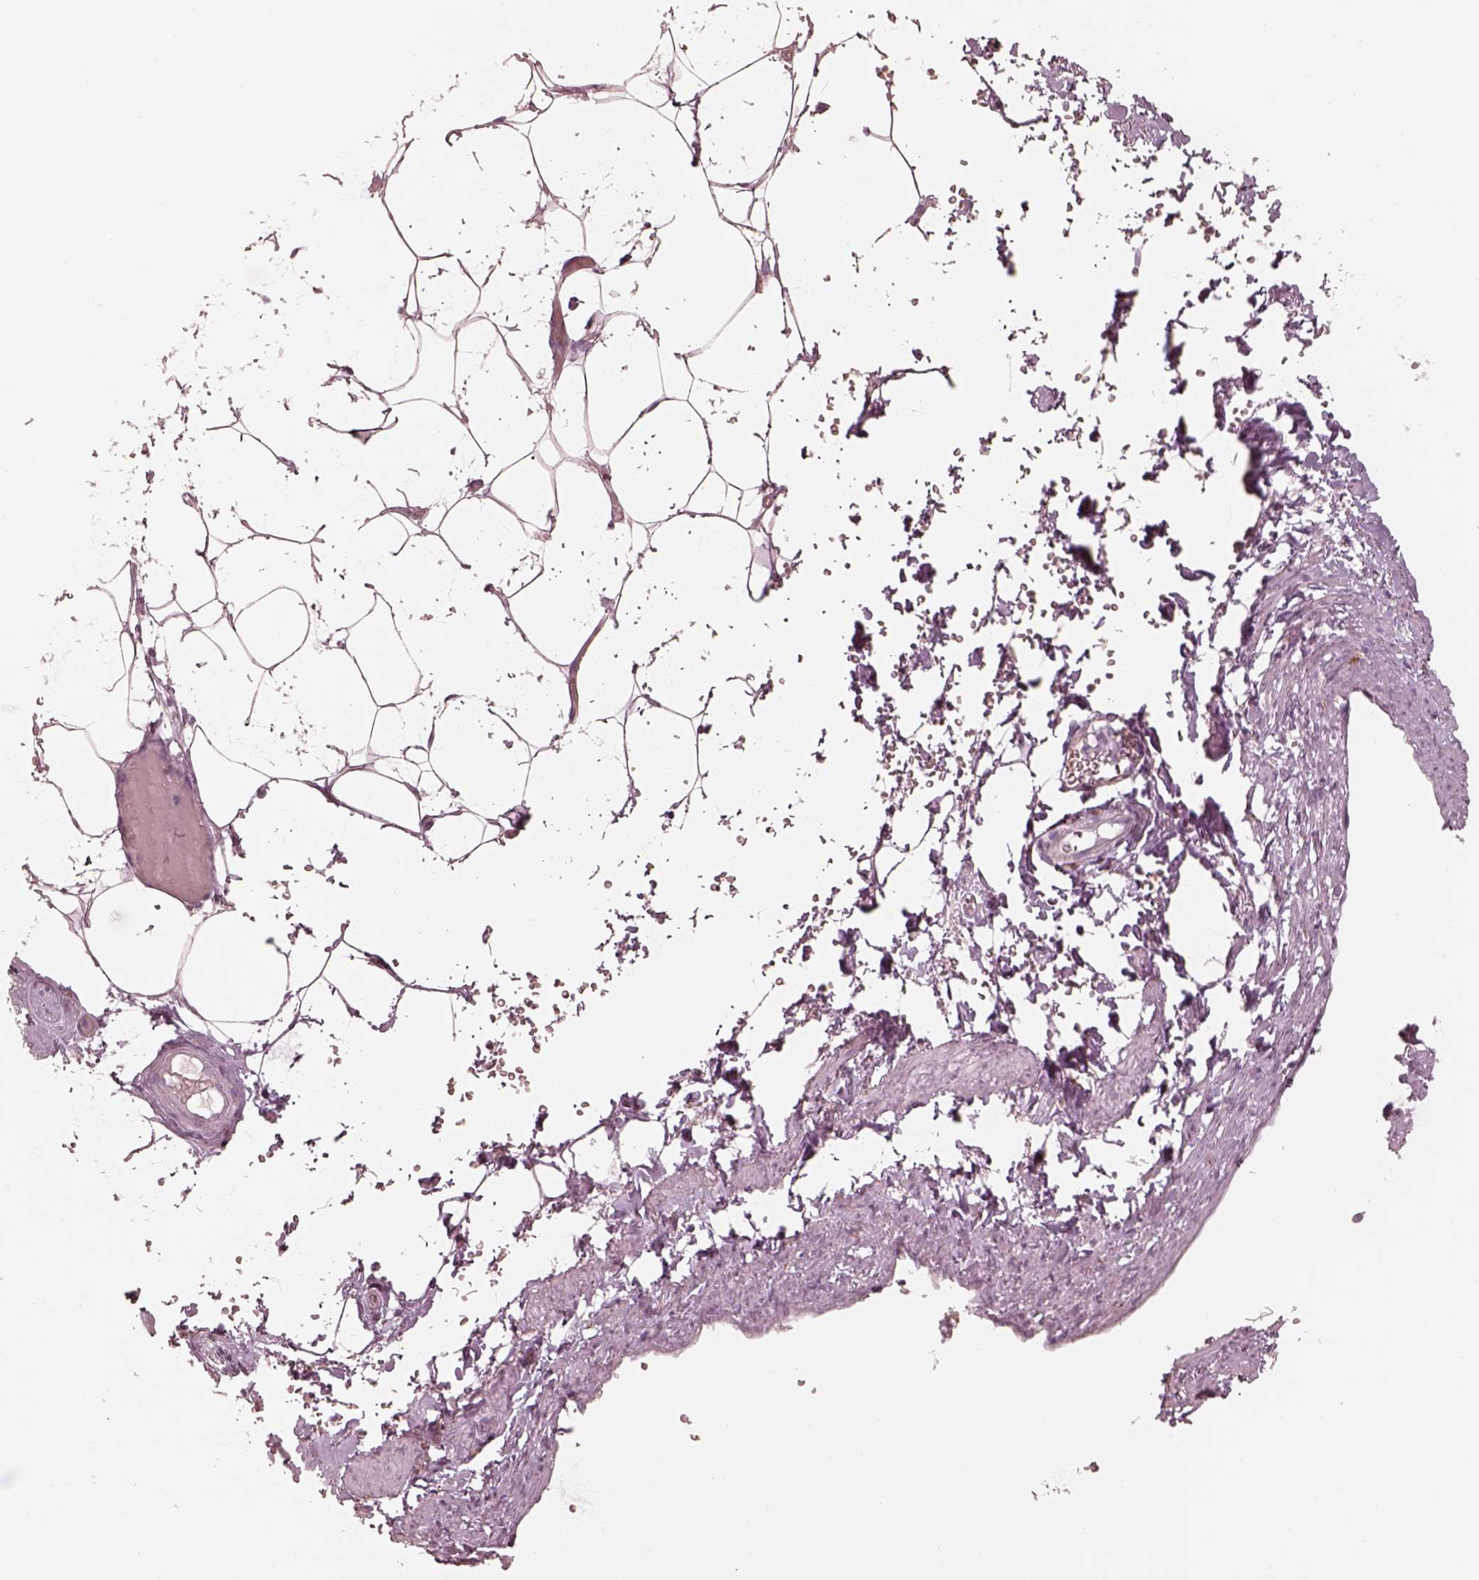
{"staining": {"intensity": "negative", "quantity": "none", "location": "none"}, "tissue": "adipose tissue", "cell_type": "Adipocytes", "image_type": "normal", "snomed": [{"axis": "morphology", "description": "Normal tissue, NOS"}, {"axis": "topography", "description": "Prostate"}, {"axis": "topography", "description": "Peripheral nerve tissue"}], "caption": "Immunohistochemistry photomicrograph of normal human adipose tissue stained for a protein (brown), which demonstrates no staining in adipocytes.", "gene": "RAB3C", "patient": {"sex": "male", "age": 55}}